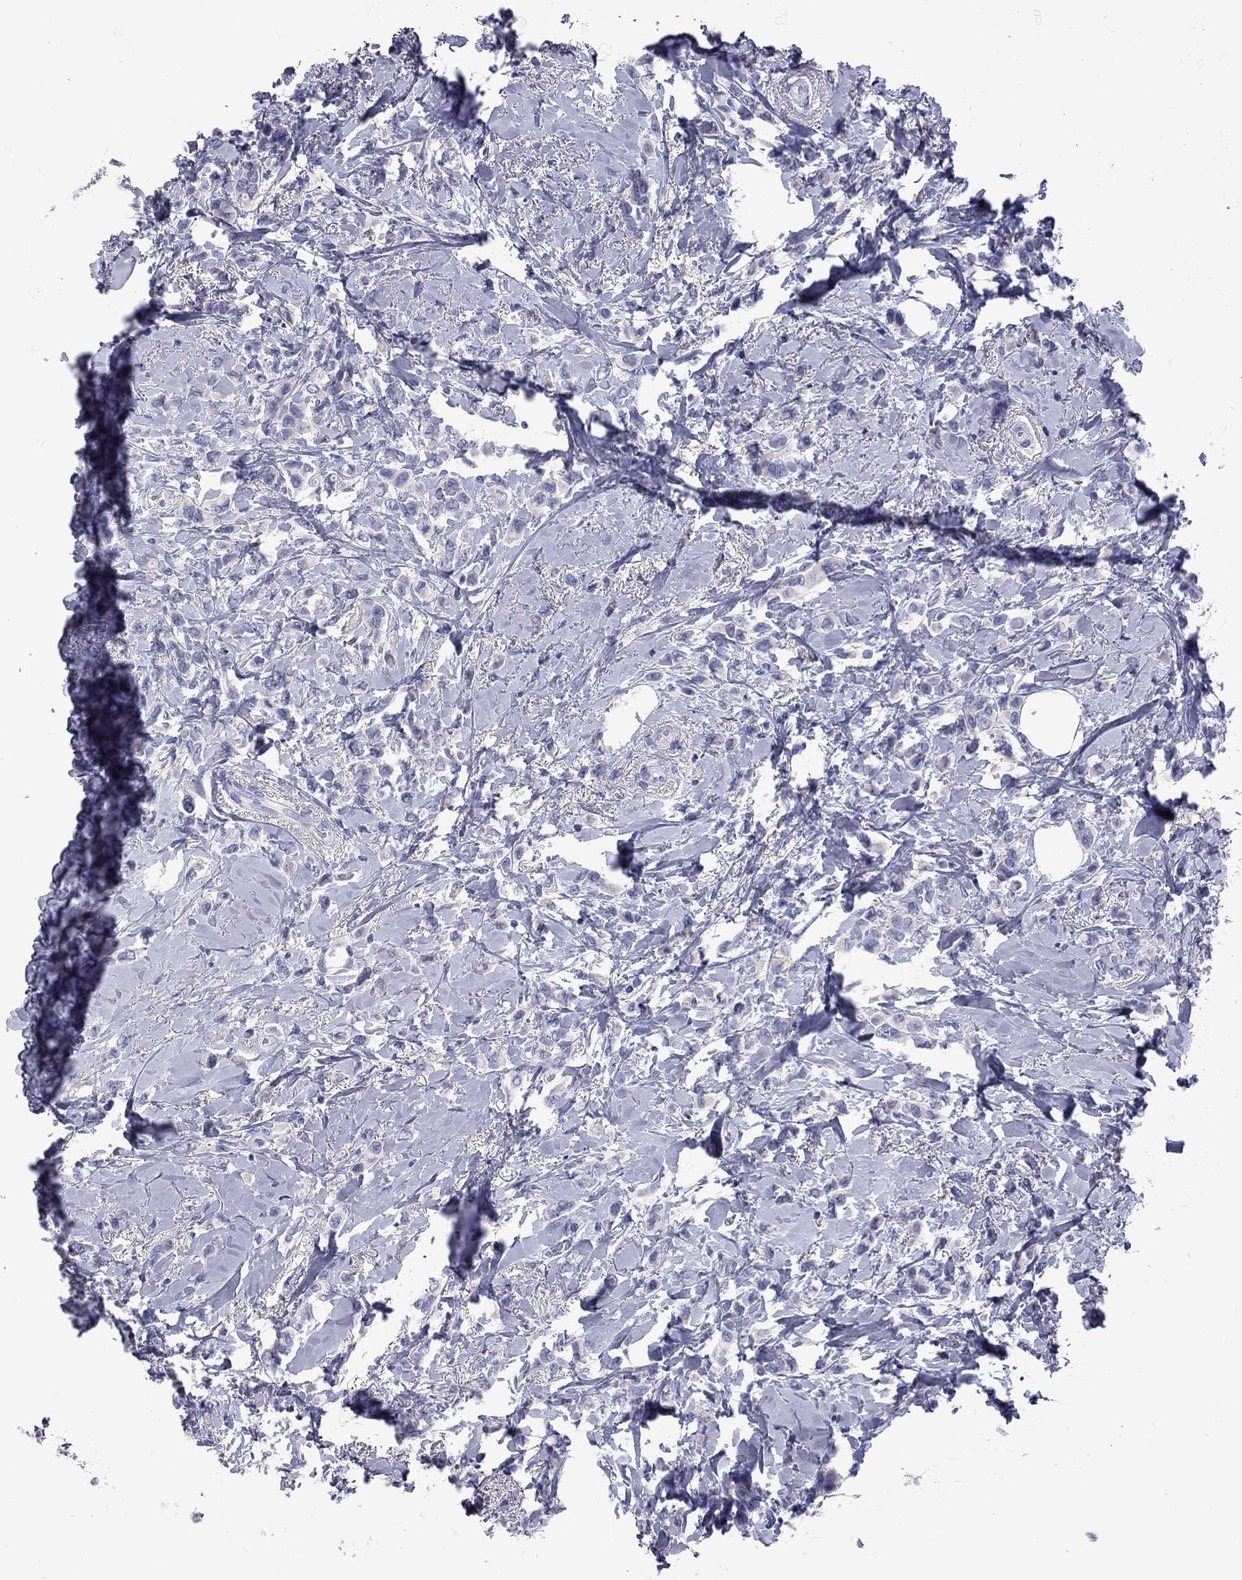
{"staining": {"intensity": "negative", "quantity": "none", "location": "none"}, "tissue": "breast cancer", "cell_type": "Tumor cells", "image_type": "cancer", "snomed": [{"axis": "morphology", "description": "Lobular carcinoma"}, {"axis": "topography", "description": "Breast"}], "caption": "This is a histopathology image of IHC staining of breast cancer, which shows no positivity in tumor cells. (Brightfield microscopy of DAB (3,3'-diaminobenzidine) immunohistochemistry at high magnification).", "gene": "EPPIN", "patient": {"sex": "female", "age": 66}}